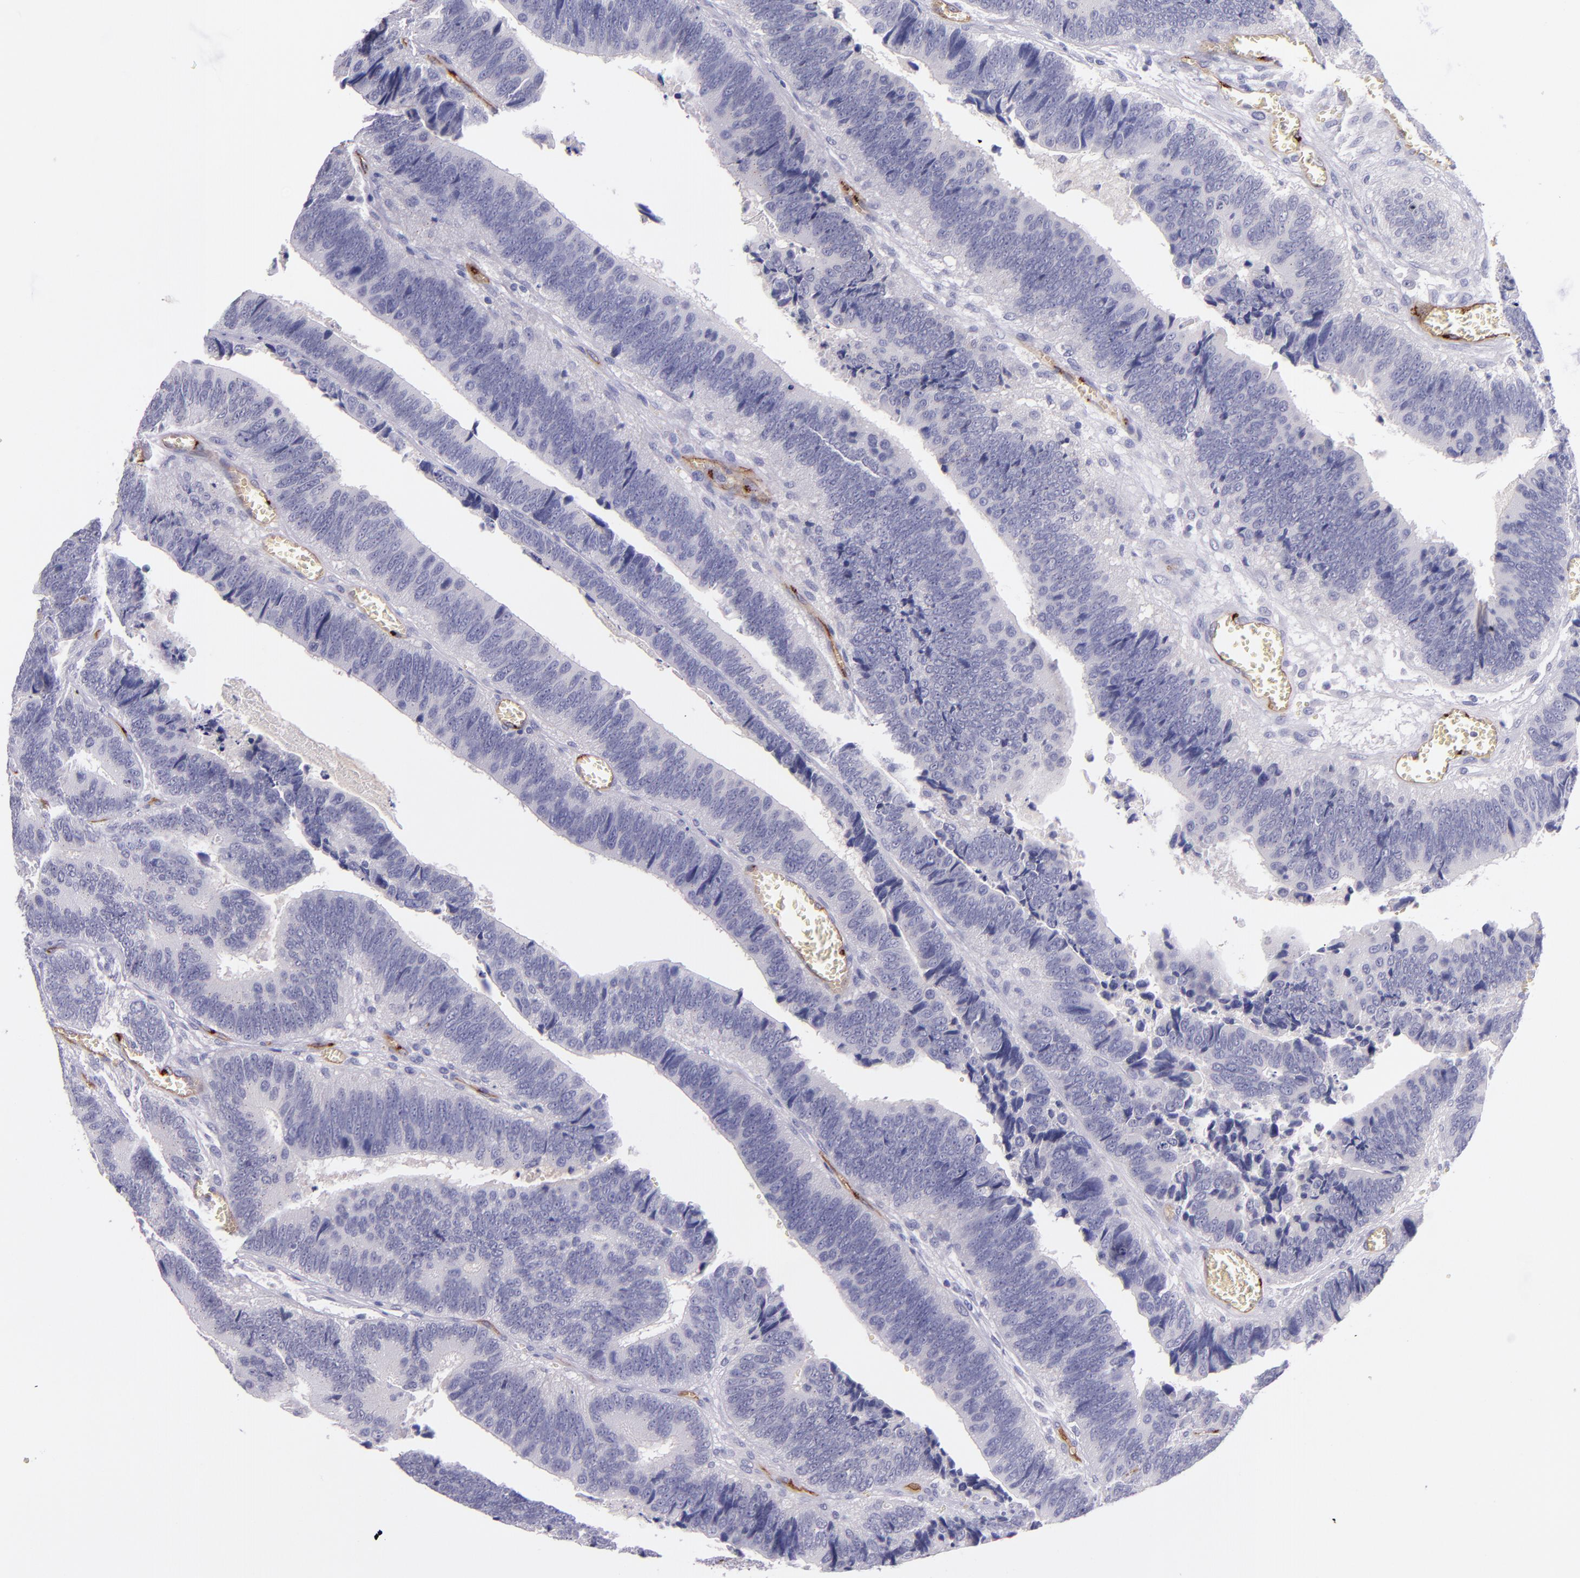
{"staining": {"intensity": "negative", "quantity": "none", "location": "none"}, "tissue": "colorectal cancer", "cell_type": "Tumor cells", "image_type": "cancer", "snomed": [{"axis": "morphology", "description": "Adenocarcinoma, NOS"}, {"axis": "topography", "description": "Colon"}], "caption": "DAB immunohistochemical staining of human colorectal cancer displays no significant positivity in tumor cells.", "gene": "NOS3", "patient": {"sex": "male", "age": 72}}